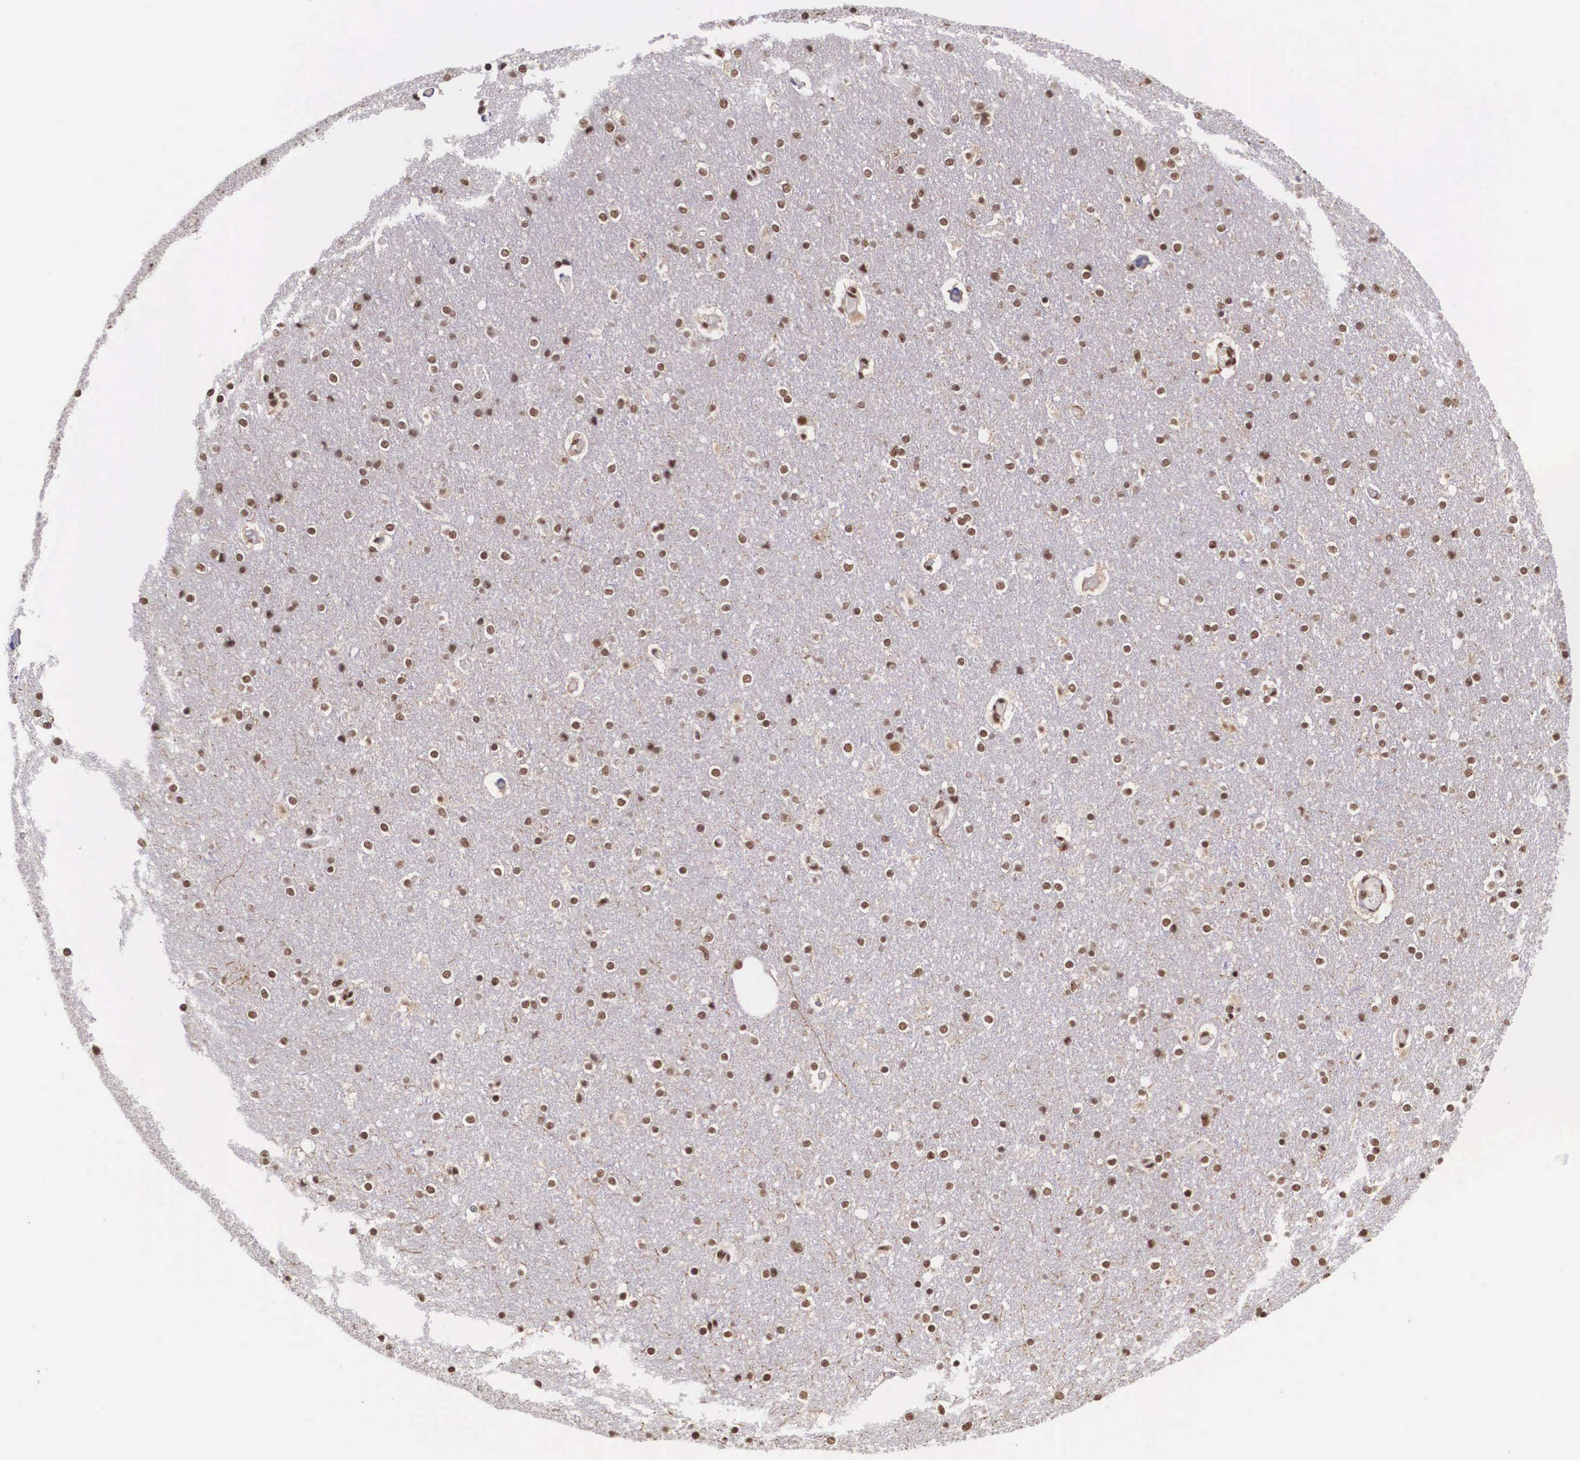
{"staining": {"intensity": "moderate", "quantity": ">75%", "location": "nuclear"}, "tissue": "cerebral cortex", "cell_type": "Endothelial cells", "image_type": "normal", "snomed": [{"axis": "morphology", "description": "Normal tissue, NOS"}, {"axis": "topography", "description": "Cerebral cortex"}], "caption": "Immunohistochemistry (IHC) (DAB (3,3'-diaminobenzidine)) staining of unremarkable human cerebral cortex exhibits moderate nuclear protein staining in approximately >75% of endothelial cells.", "gene": "POLR2F", "patient": {"sex": "female", "age": 54}}